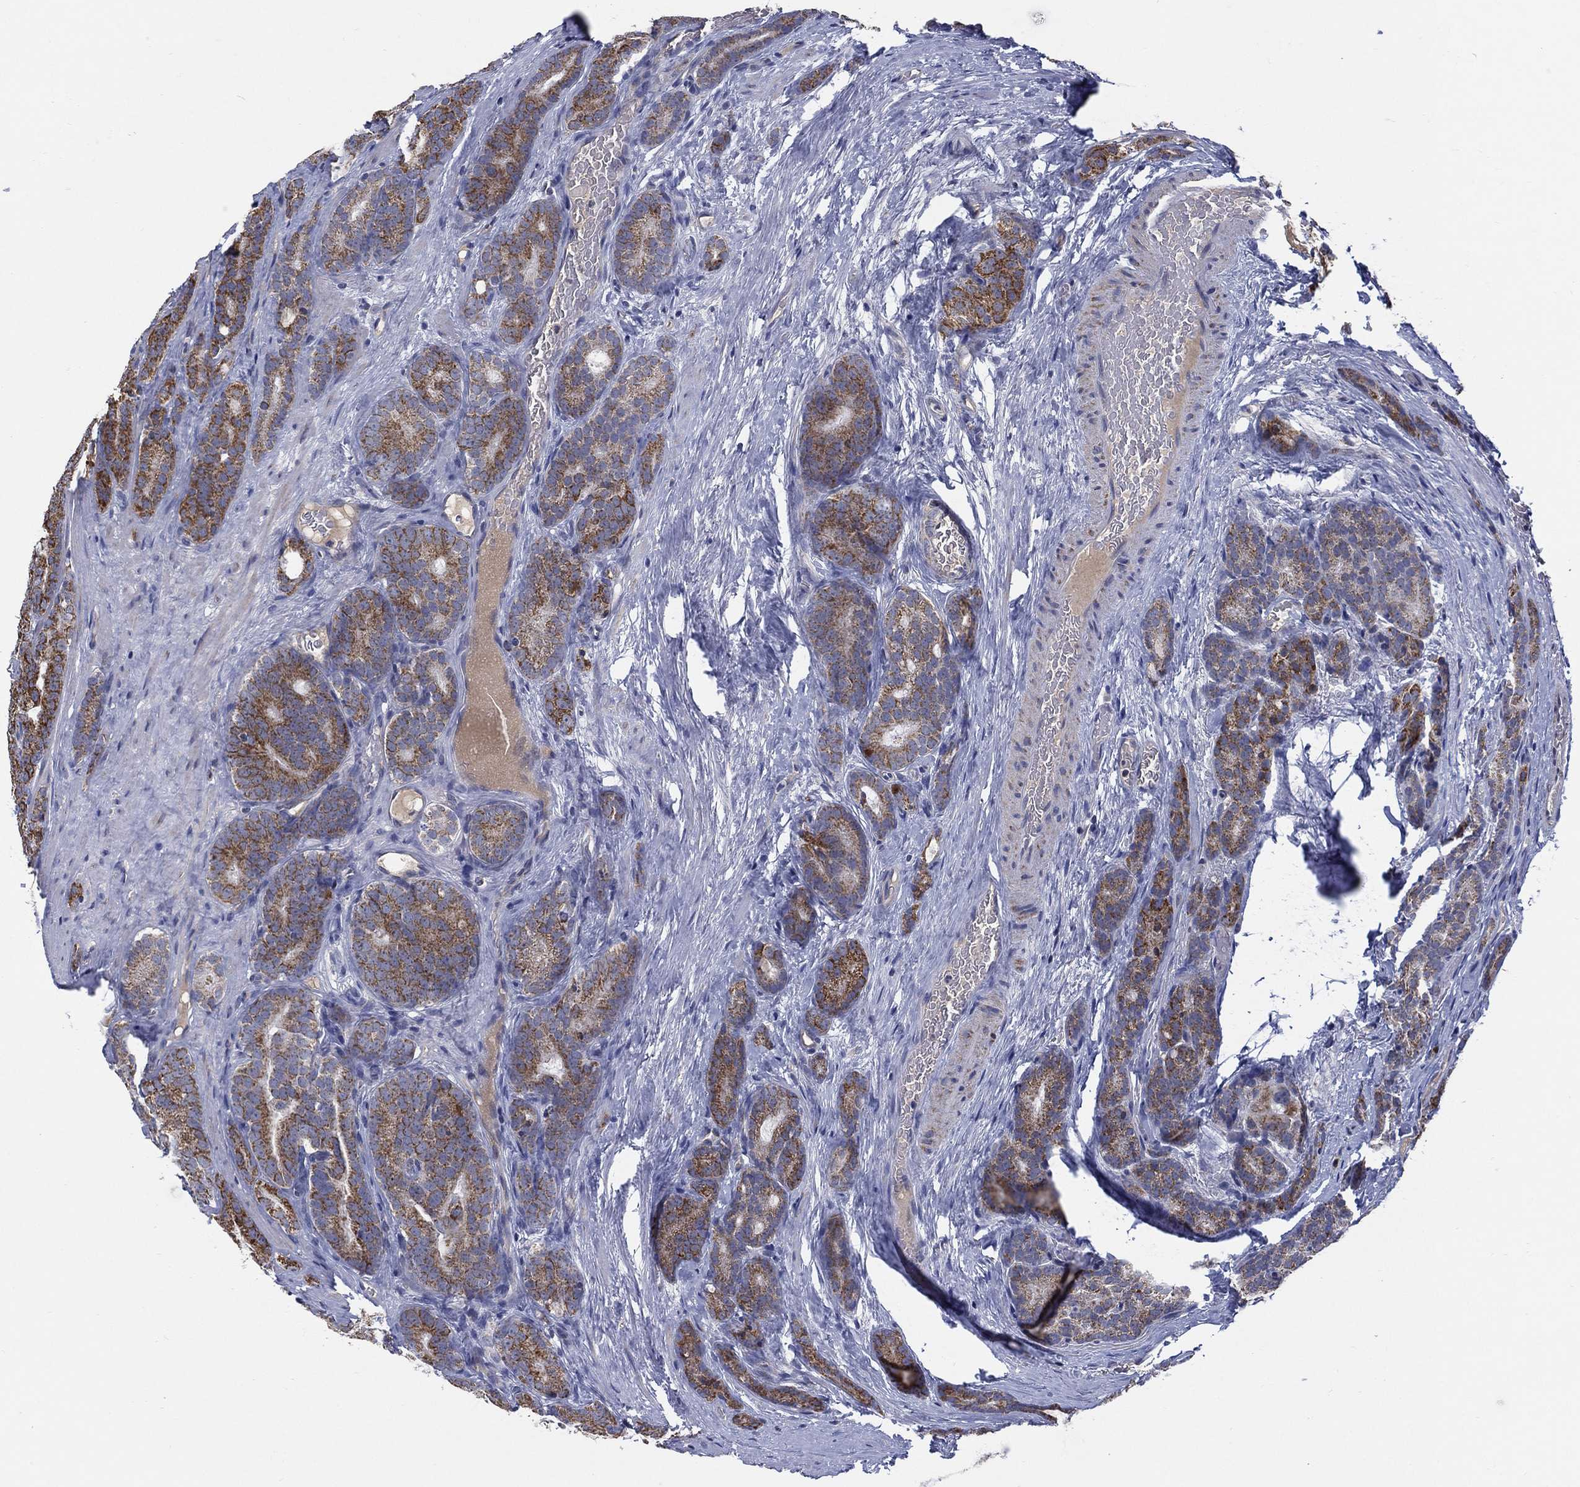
{"staining": {"intensity": "moderate", "quantity": ">75%", "location": "cytoplasmic/membranous"}, "tissue": "prostate cancer", "cell_type": "Tumor cells", "image_type": "cancer", "snomed": [{"axis": "morphology", "description": "Adenocarcinoma, NOS"}, {"axis": "topography", "description": "Prostate"}], "caption": "About >75% of tumor cells in prostate adenocarcinoma demonstrate moderate cytoplasmic/membranous protein expression as visualized by brown immunohistochemical staining.", "gene": "PPP2R5A", "patient": {"sex": "male", "age": 71}}